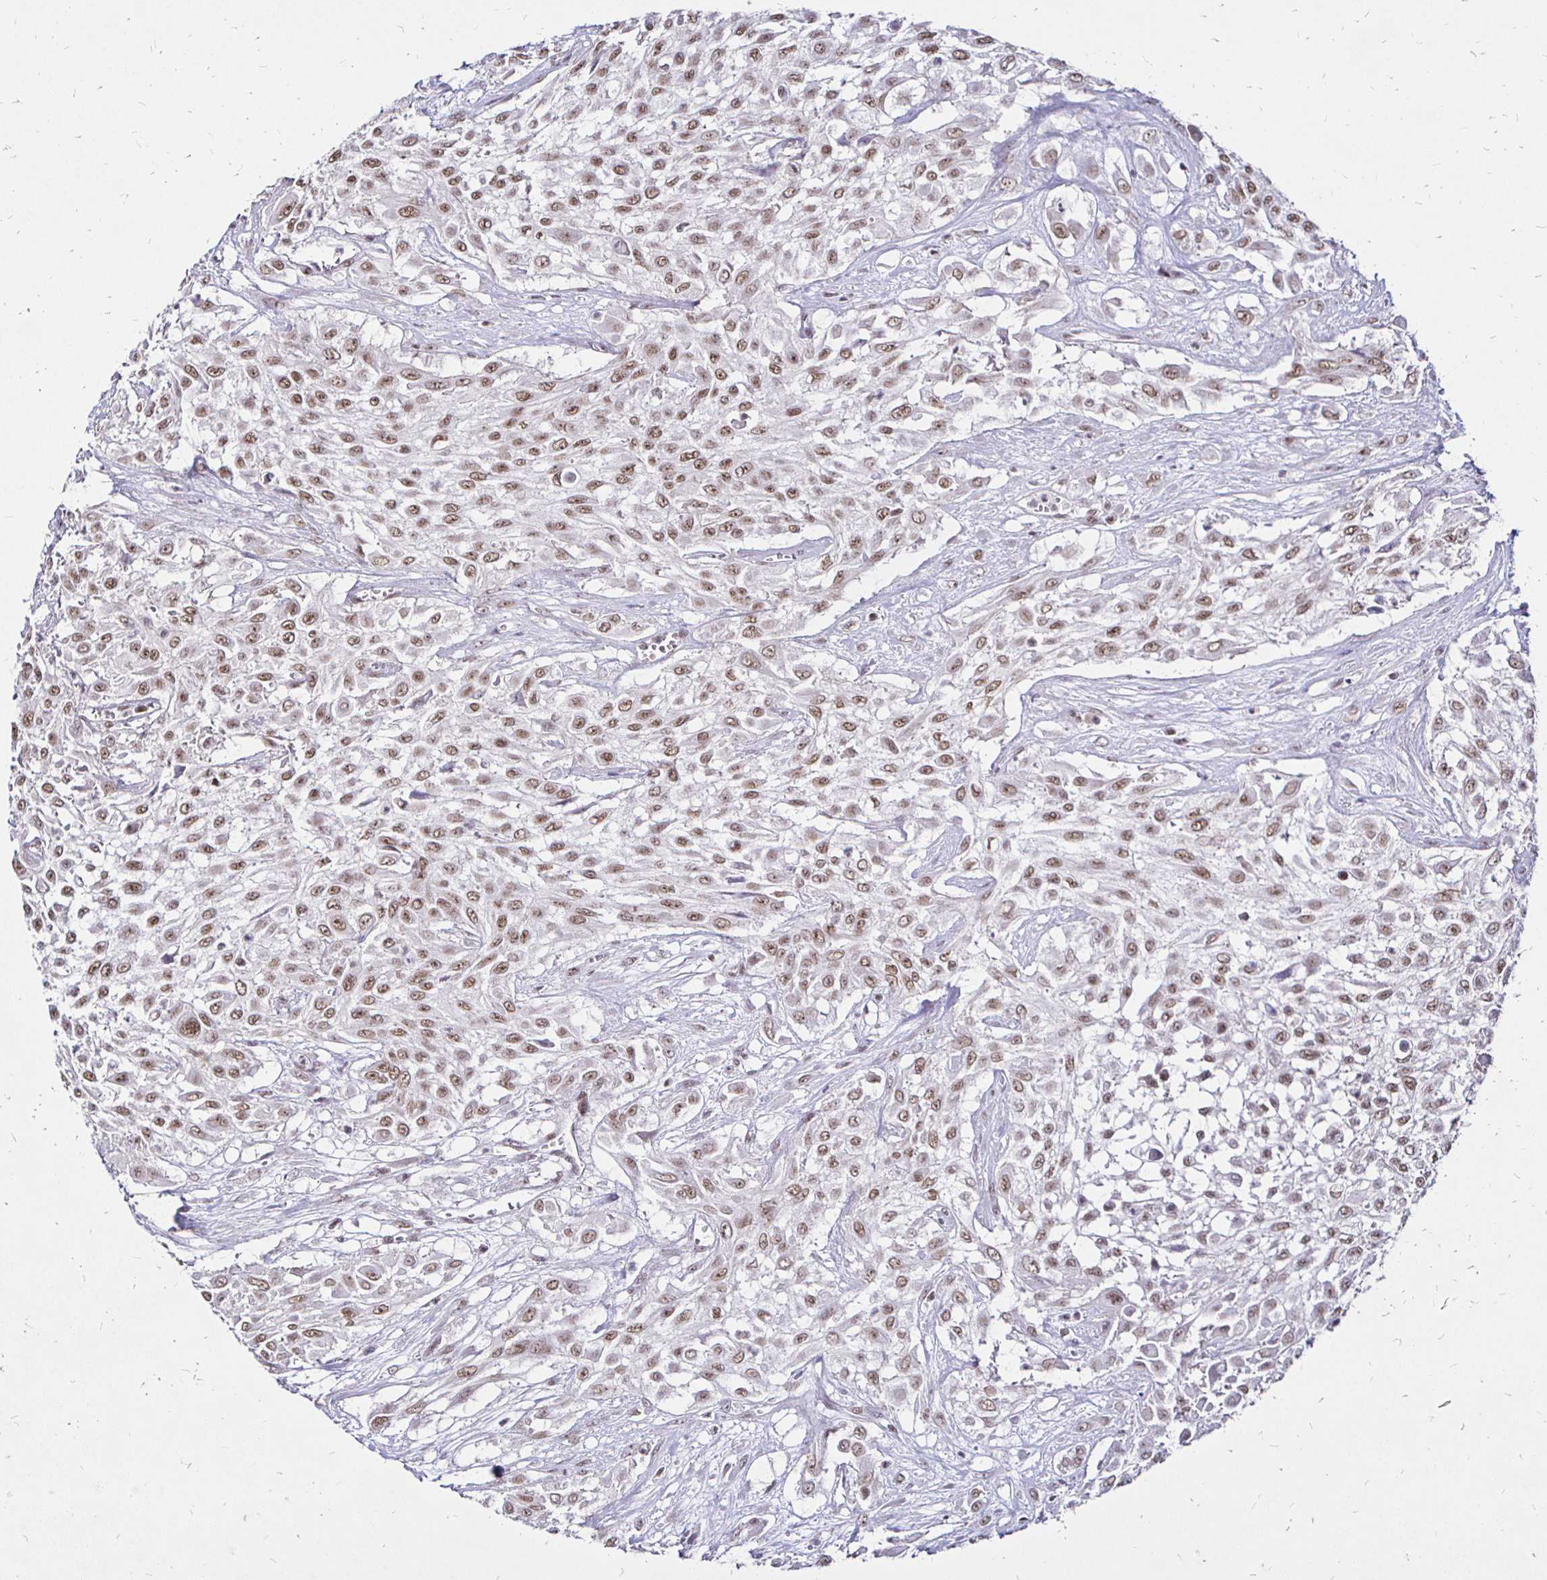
{"staining": {"intensity": "moderate", "quantity": ">75%", "location": "nuclear"}, "tissue": "urothelial cancer", "cell_type": "Tumor cells", "image_type": "cancer", "snomed": [{"axis": "morphology", "description": "Urothelial carcinoma, High grade"}, {"axis": "topography", "description": "Urinary bladder"}], "caption": "Tumor cells reveal moderate nuclear expression in about >75% of cells in urothelial cancer.", "gene": "SIN3A", "patient": {"sex": "male", "age": 57}}